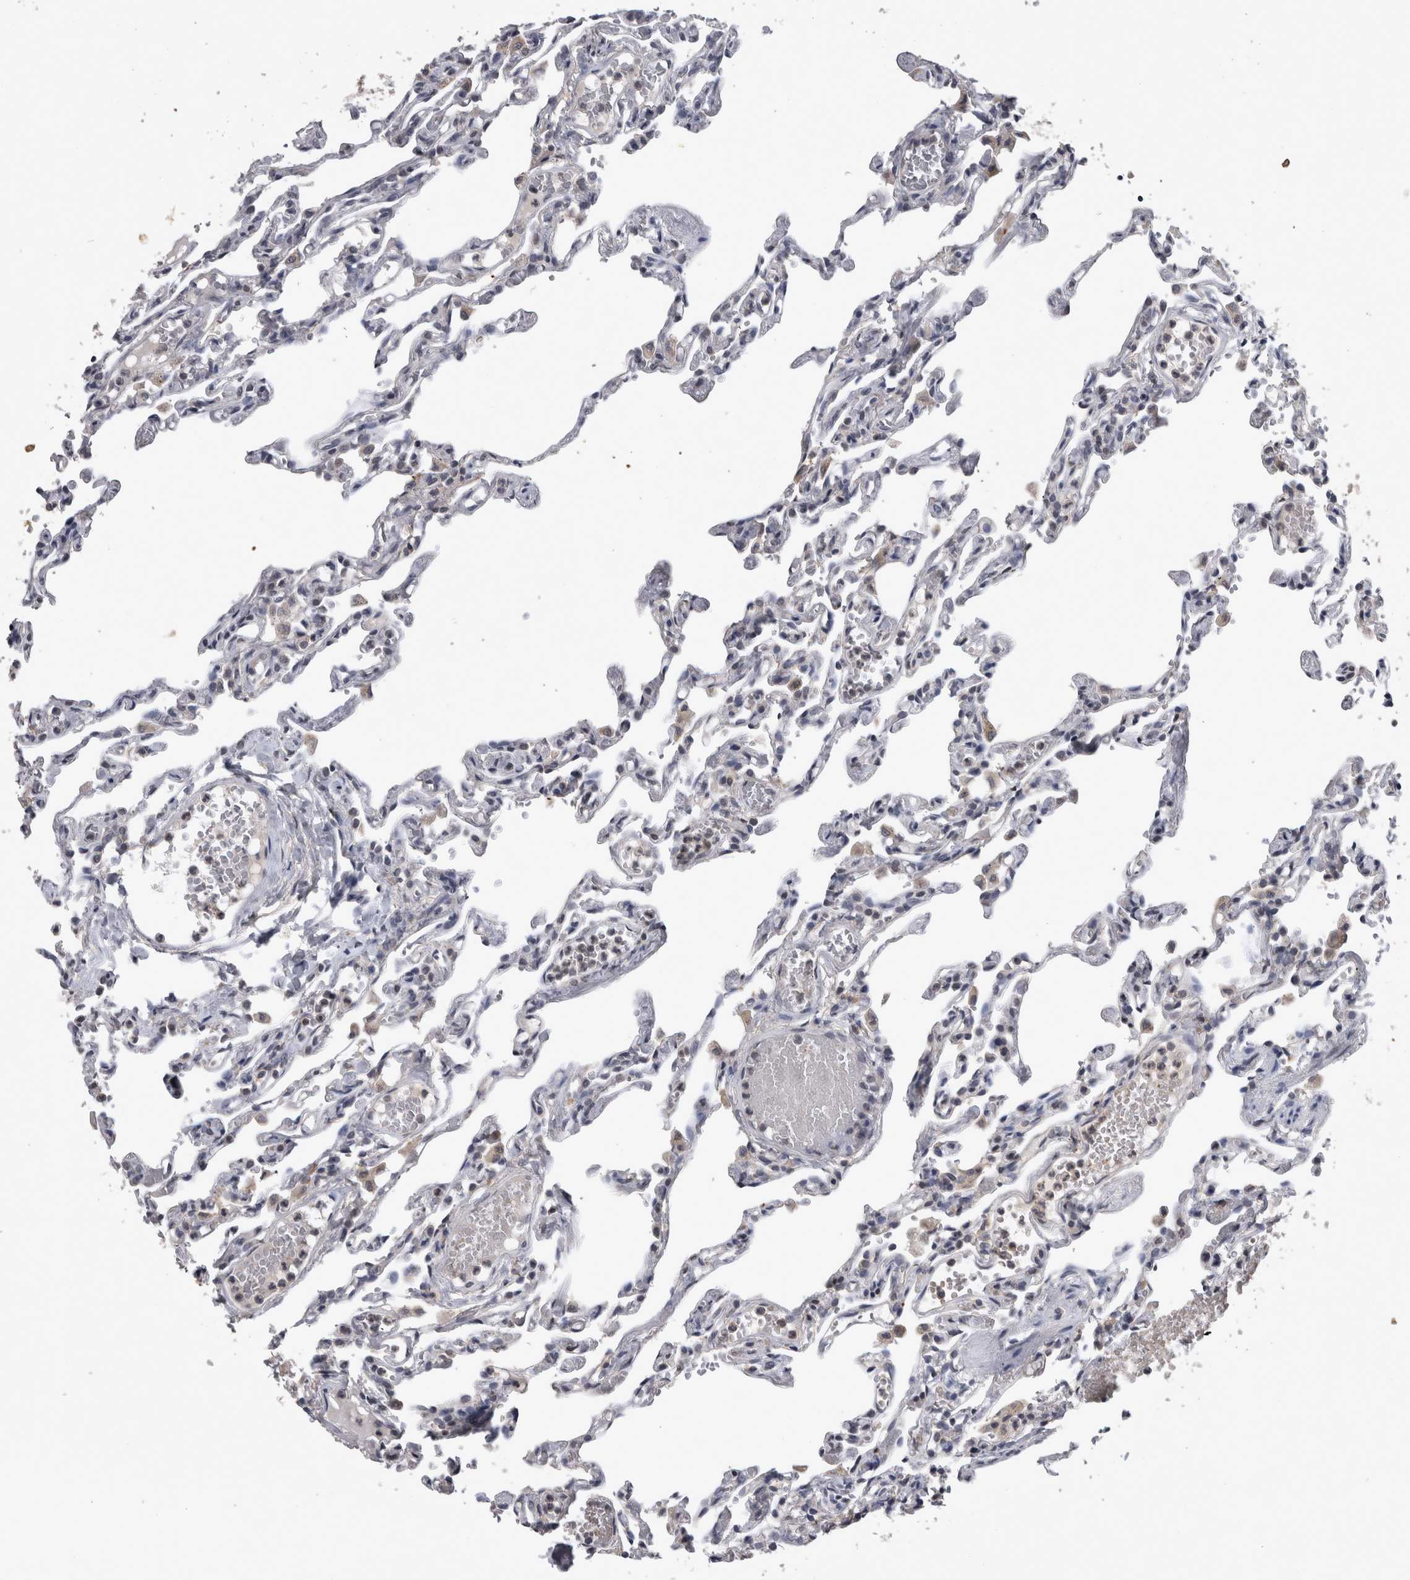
{"staining": {"intensity": "negative", "quantity": "none", "location": "none"}, "tissue": "lung", "cell_type": "Alveolar cells", "image_type": "normal", "snomed": [{"axis": "morphology", "description": "Normal tissue, NOS"}, {"axis": "topography", "description": "Lung"}], "caption": "A high-resolution micrograph shows IHC staining of unremarkable lung, which exhibits no significant positivity in alveolar cells.", "gene": "WNT7A", "patient": {"sex": "male", "age": 21}}